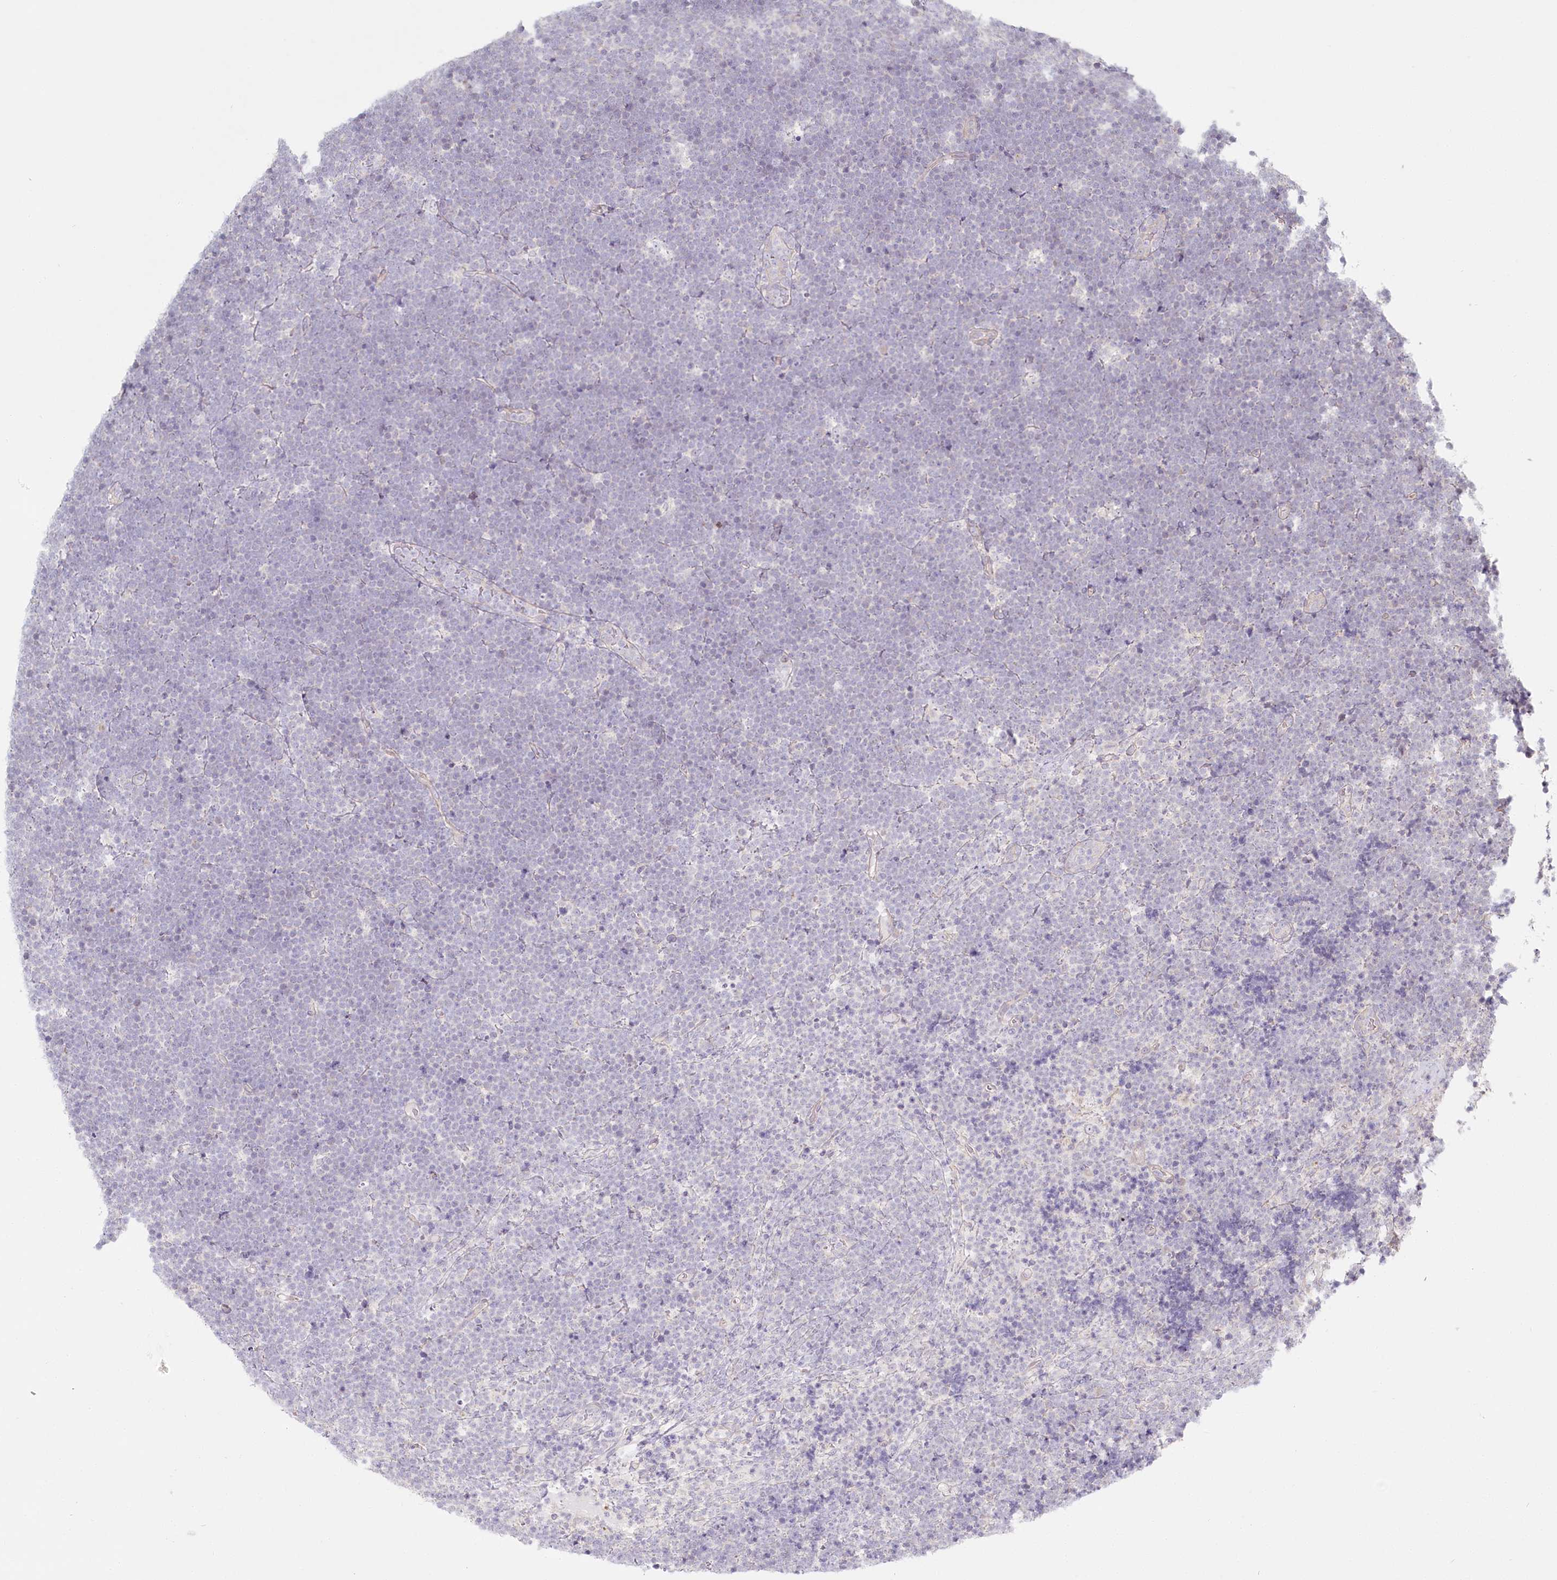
{"staining": {"intensity": "negative", "quantity": "none", "location": "none"}, "tissue": "lymphoma", "cell_type": "Tumor cells", "image_type": "cancer", "snomed": [{"axis": "morphology", "description": "Malignant lymphoma, non-Hodgkin's type, High grade"}, {"axis": "topography", "description": "Lymph node"}], "caption": "High-grade malignant lymphoma, non-Hodgkin's type was stained to show a protein in brown. There is no significant positivity in tumor cells.", "gene": "SPINK13", "patient": {"sex": "male", "age": 13}}